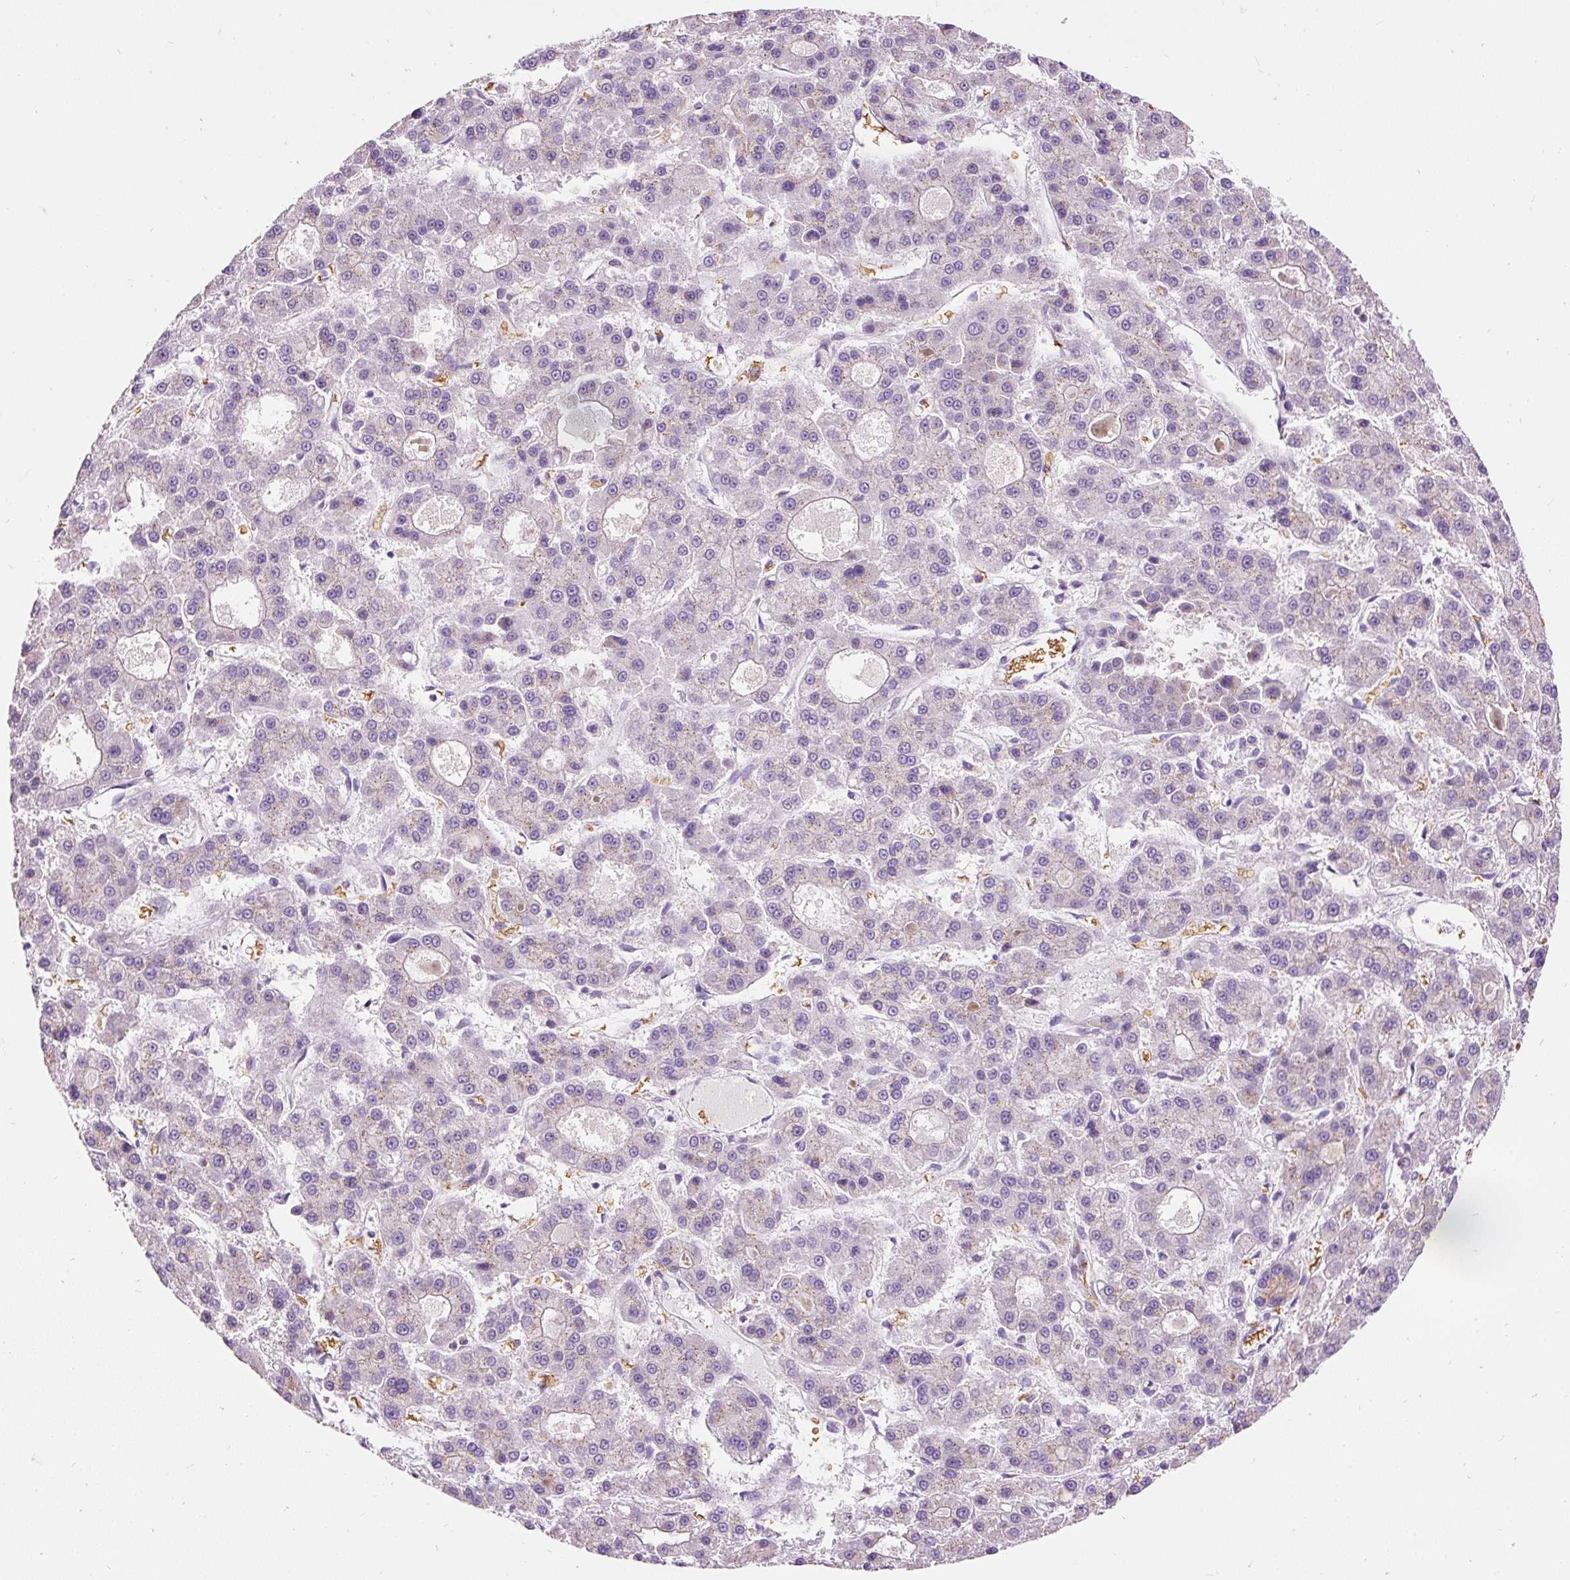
{"staining": {"intensity": "negative", "quantity": "none", "location": "none"}, "tissue": "liver cancer", "cell_type": "Tumor cells", "image_type": "cancer", "snomed": [{"axis": "morphology", "description": "Carcinoma, Hepatocellular, NOS"}, {"axis": "topography", "description": "Liver"}], "caption": "Hepatocellular carcinoma (liver) was stained to show a protein in brown. There is no significant staining in tumor cells.", "gene": "PRRC2A", "patient": {"sex": "male", "age": 70}}